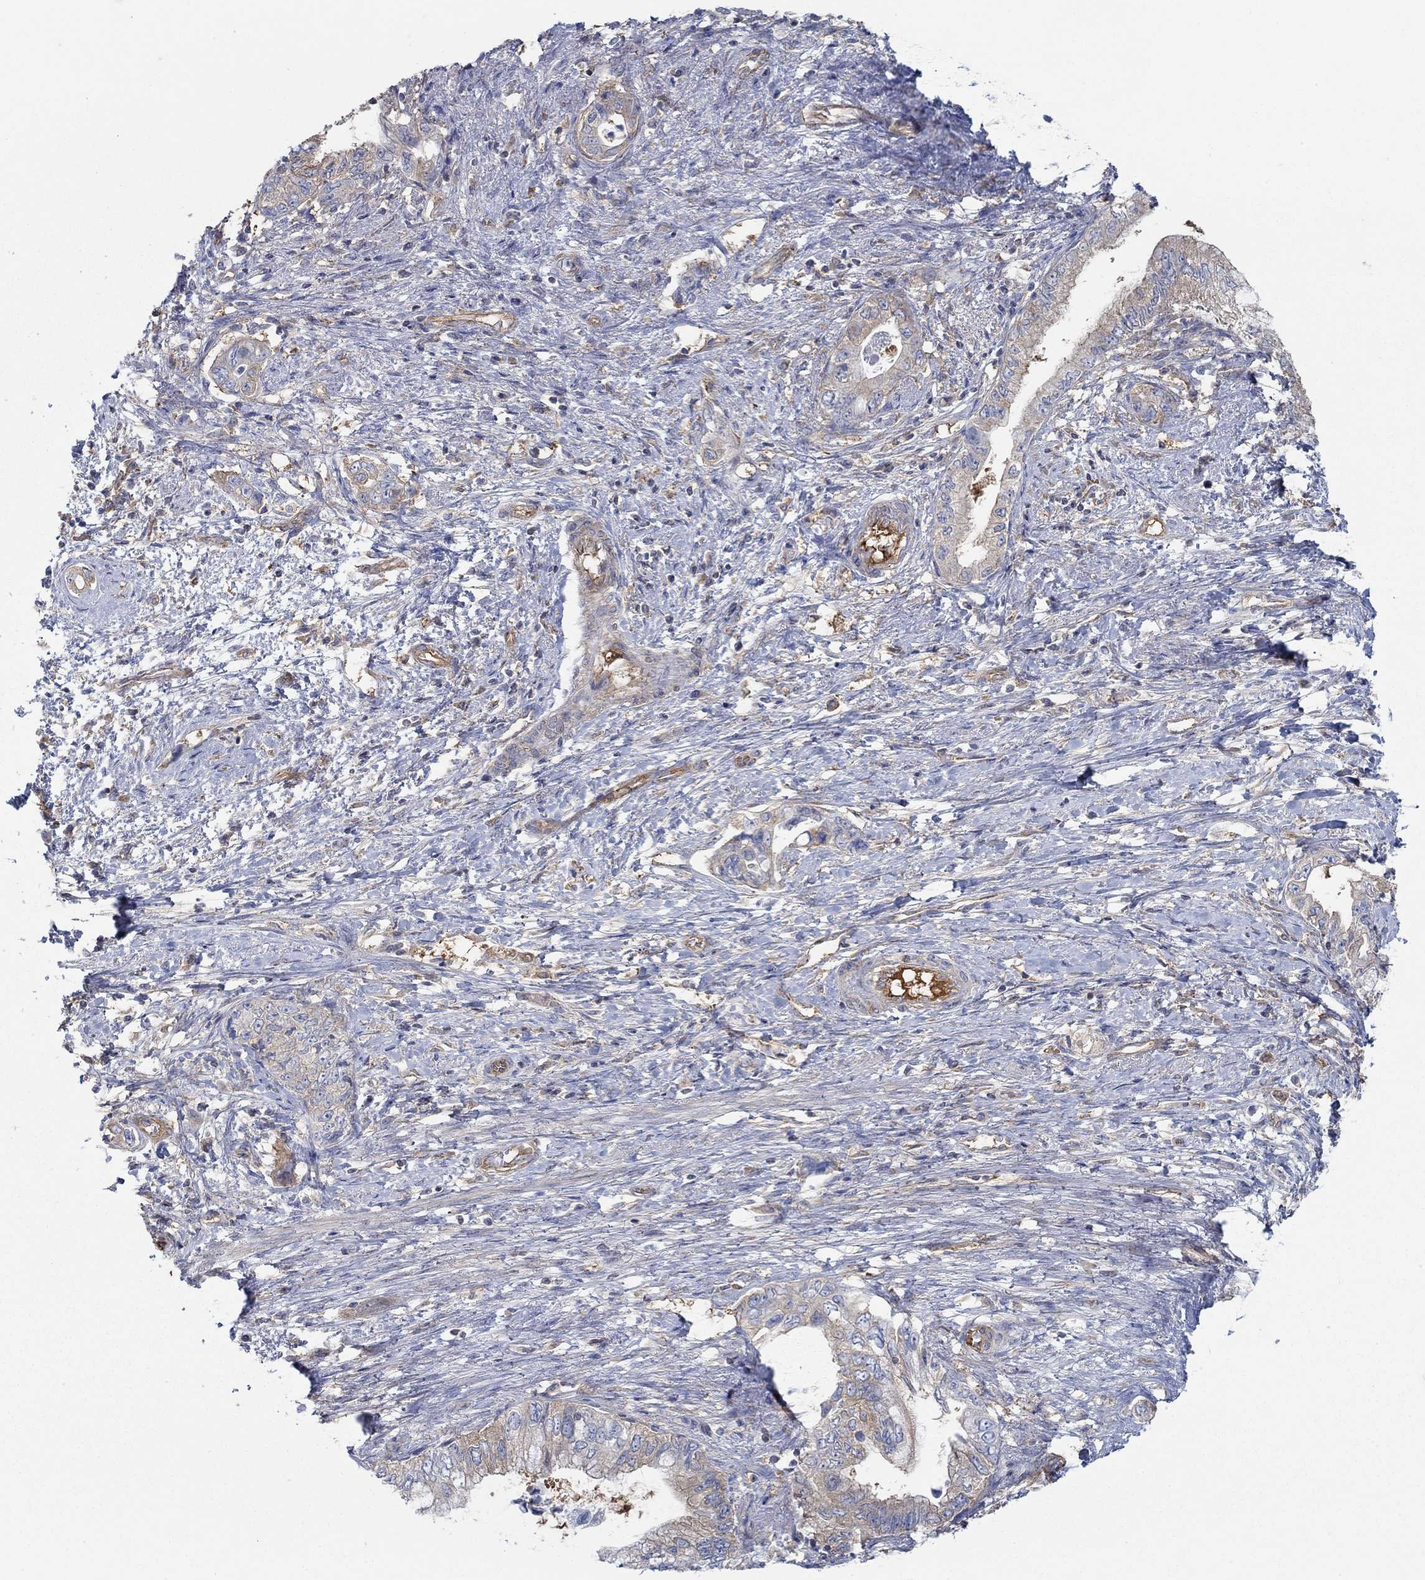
{"staining": {"intensity": "moderate", "quantity": "<25%", "location": "cytoplasmic/membranous"}, "tissue": "pancreatic cancer", "cell_type": "Tumor cells", "image_type": "cancer", "snomed": [{"axis": "morphology", "description": "Adenocarcinoma, NOS"}, {"axis": "topography", "description": "Pancreas"}], "caption": "Protein staining displays moderate cytoplasmic/membranous staining in about <25% of tumor cells in adenocarcinoma (pancreatic).", "gene": "SPAG9", "patient": {"sex": "female", "age": 73}}